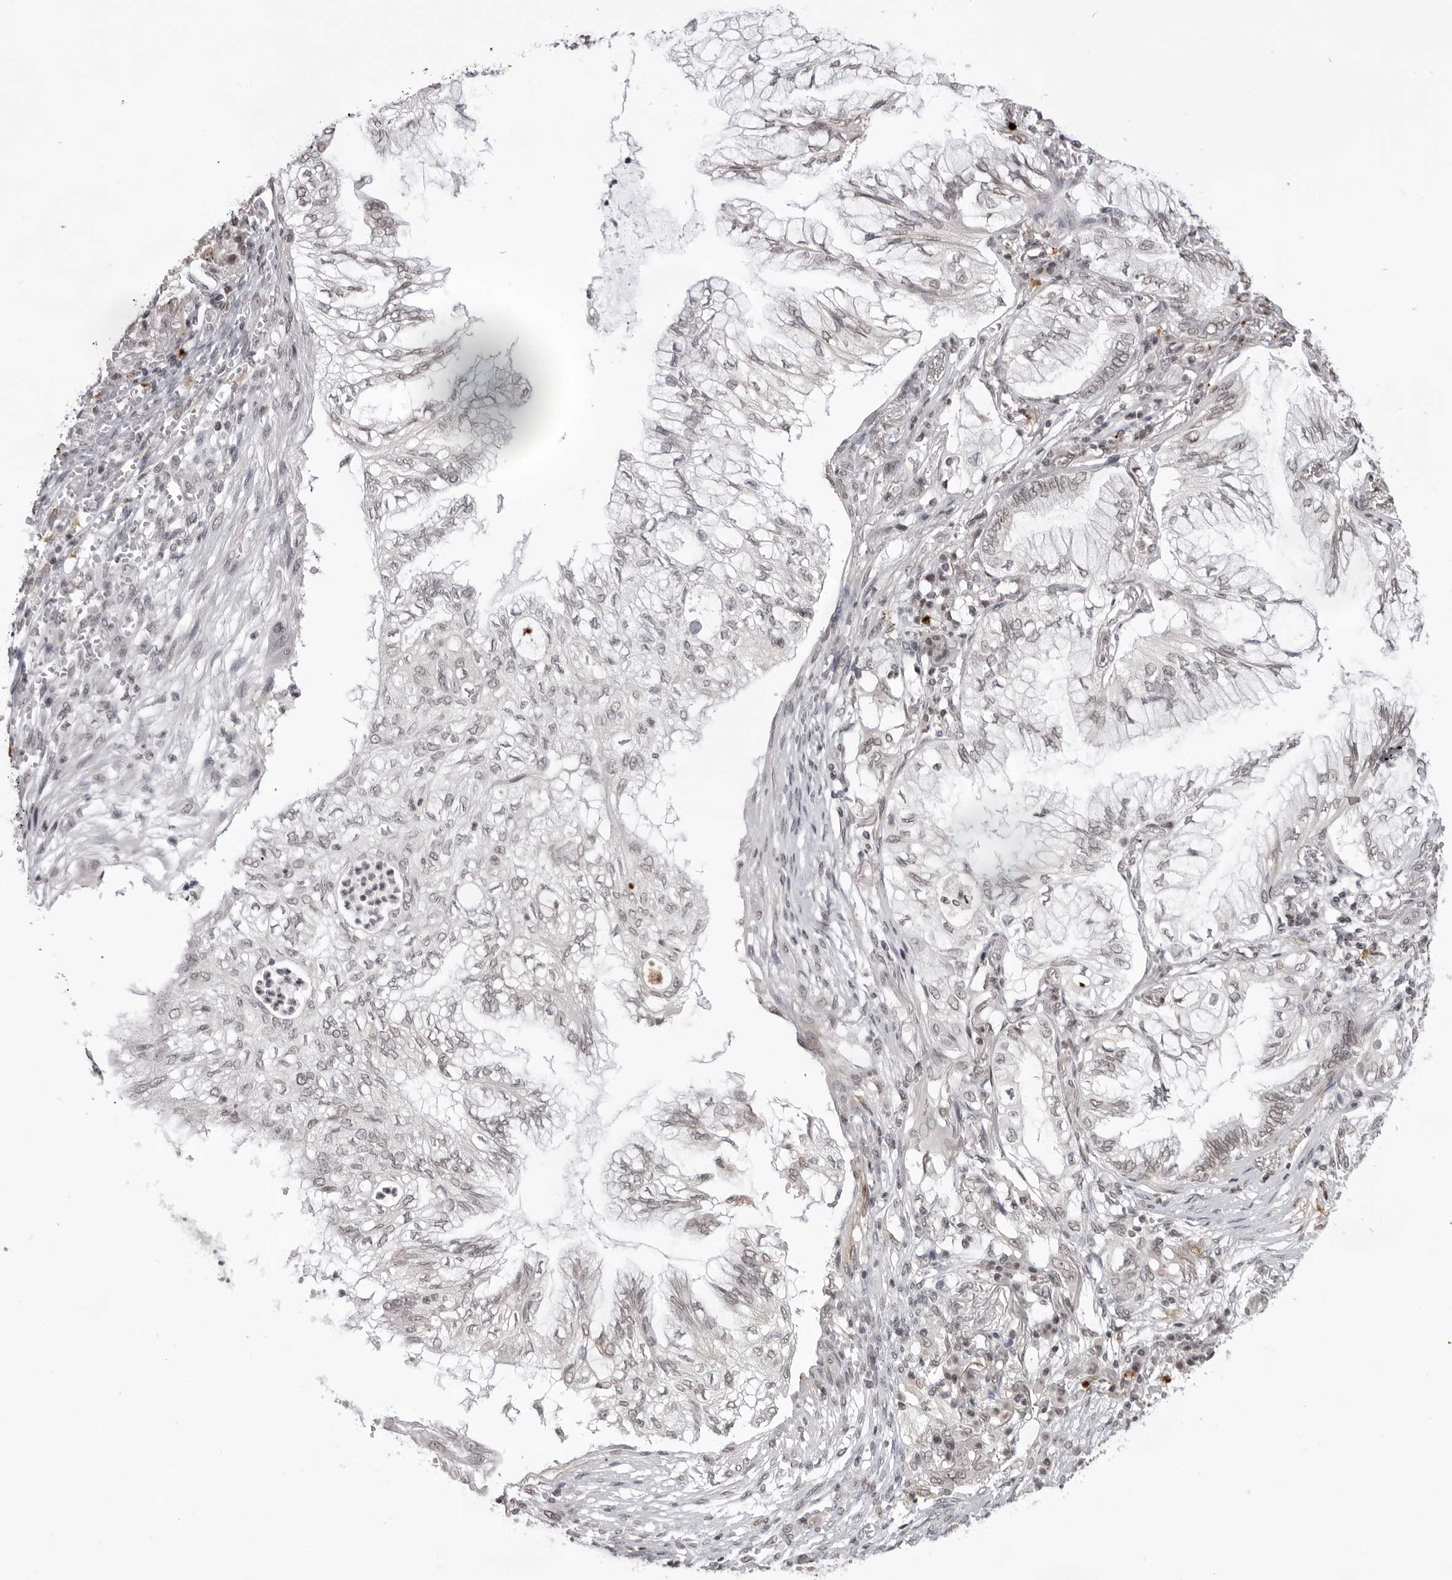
{"staining": {"intensity": "negative", "quantity": "none", "location": "none"}, "tissue": "lung cancer", "cell_type": "Tumor cells", "image_type": "cancer", "snomed": [{"axis": "morphology", "description": "Adenocarcinoma, NOS"}, {"axis": "topography", "description": "Lung"}], "caption": "Histopathology image shows no protein positivity in tumor cells of lung cancer tissue.", "gene": "NTM", "patient": {"sex": "female", "age": 70}}